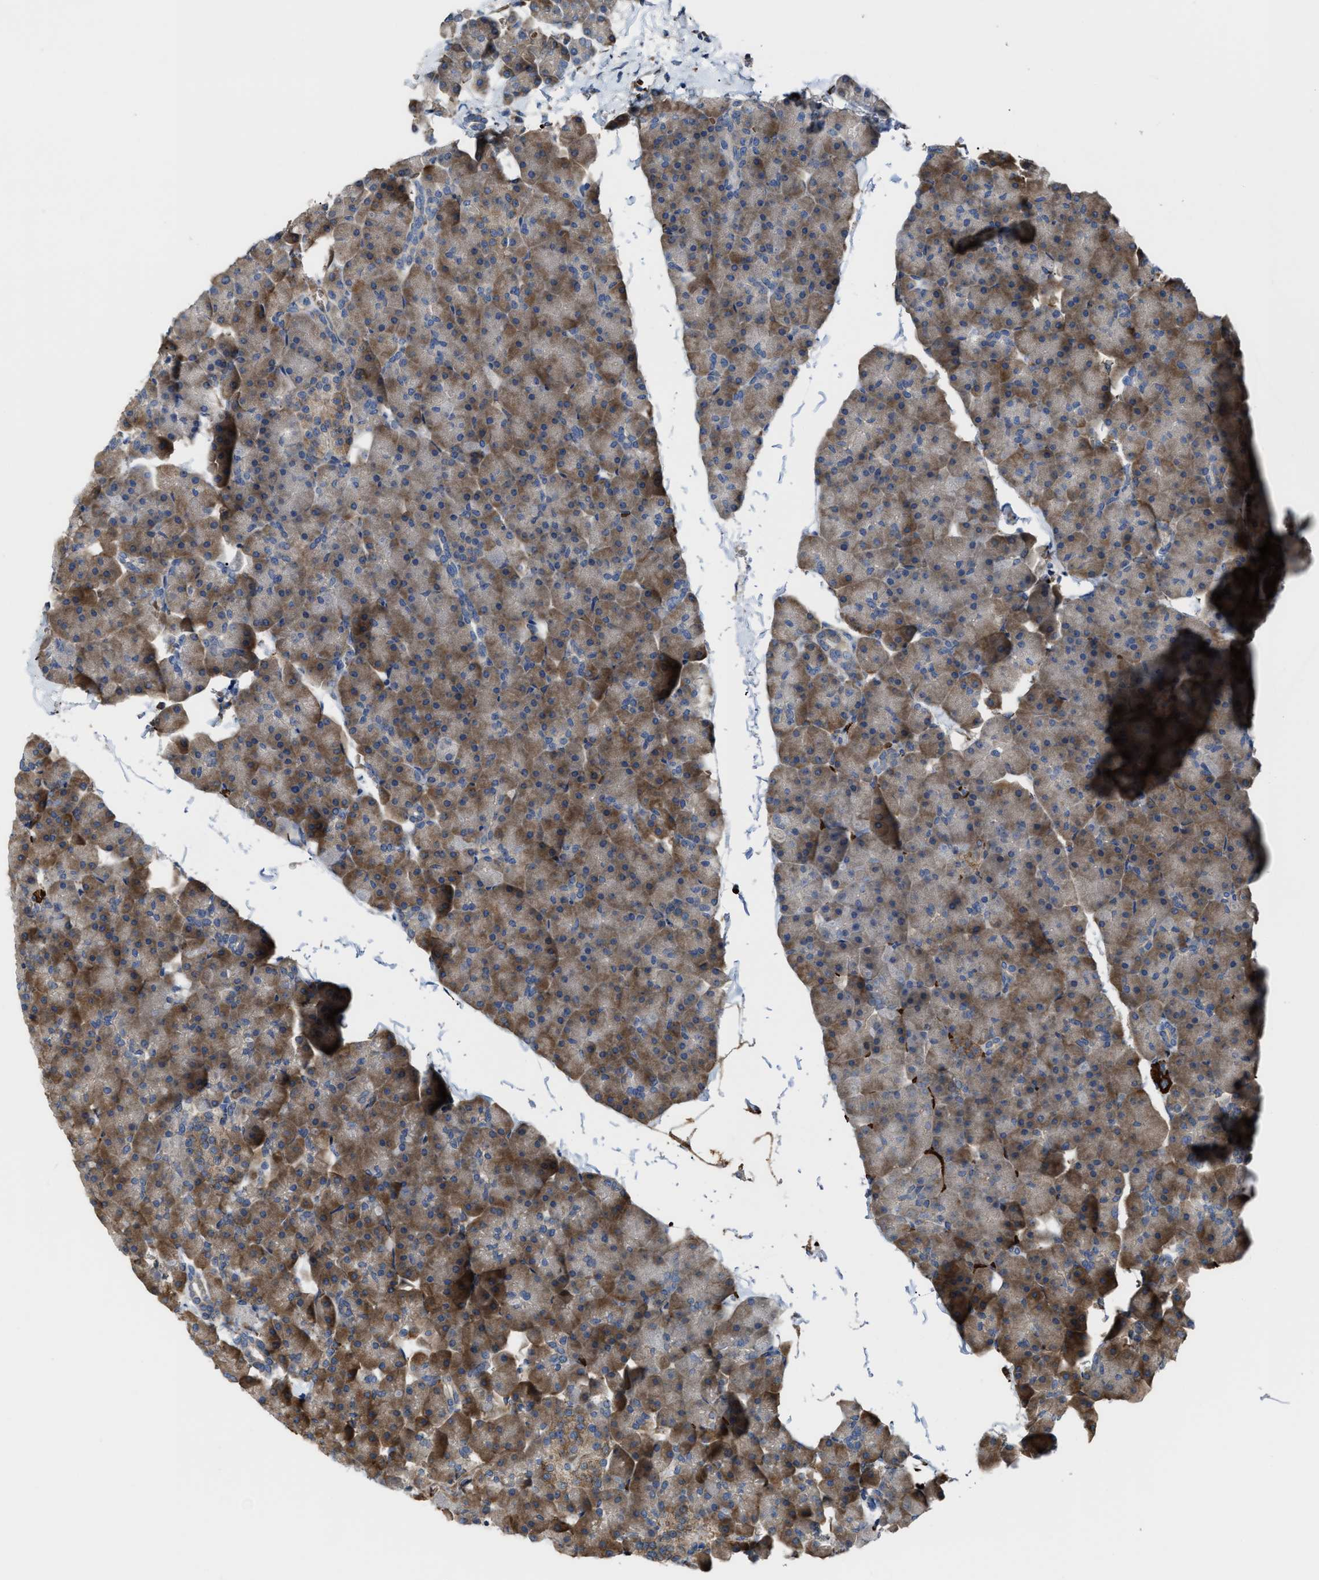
{"staining": {"intensity": "moderate", "quantity": "25%-75%", "location": "cytoplasmic/membranous"}, "tissue": "pancreas", "cell_type": "Exocrine glandular cells", "image_type": "normal", "snomed": [{"axis": "morphology", "description": "Normal tissue, NOS"}, {"axis": "topography", "description": "Pancreas"}], "caption": "Immunohistochemistry (IHC) histopathology image of unremarkable pancreas: pancreas stained using immunohistochemistry (IHC) exhibits medium levels of moderate protein expression localized specifically in the cytoplasmic/membranous of exocrine glandular cells, appearing as a cytoplasmic/membranous brown color.", "gene": "SELENOM", "patient": {"sex": "male", "age": 35}}